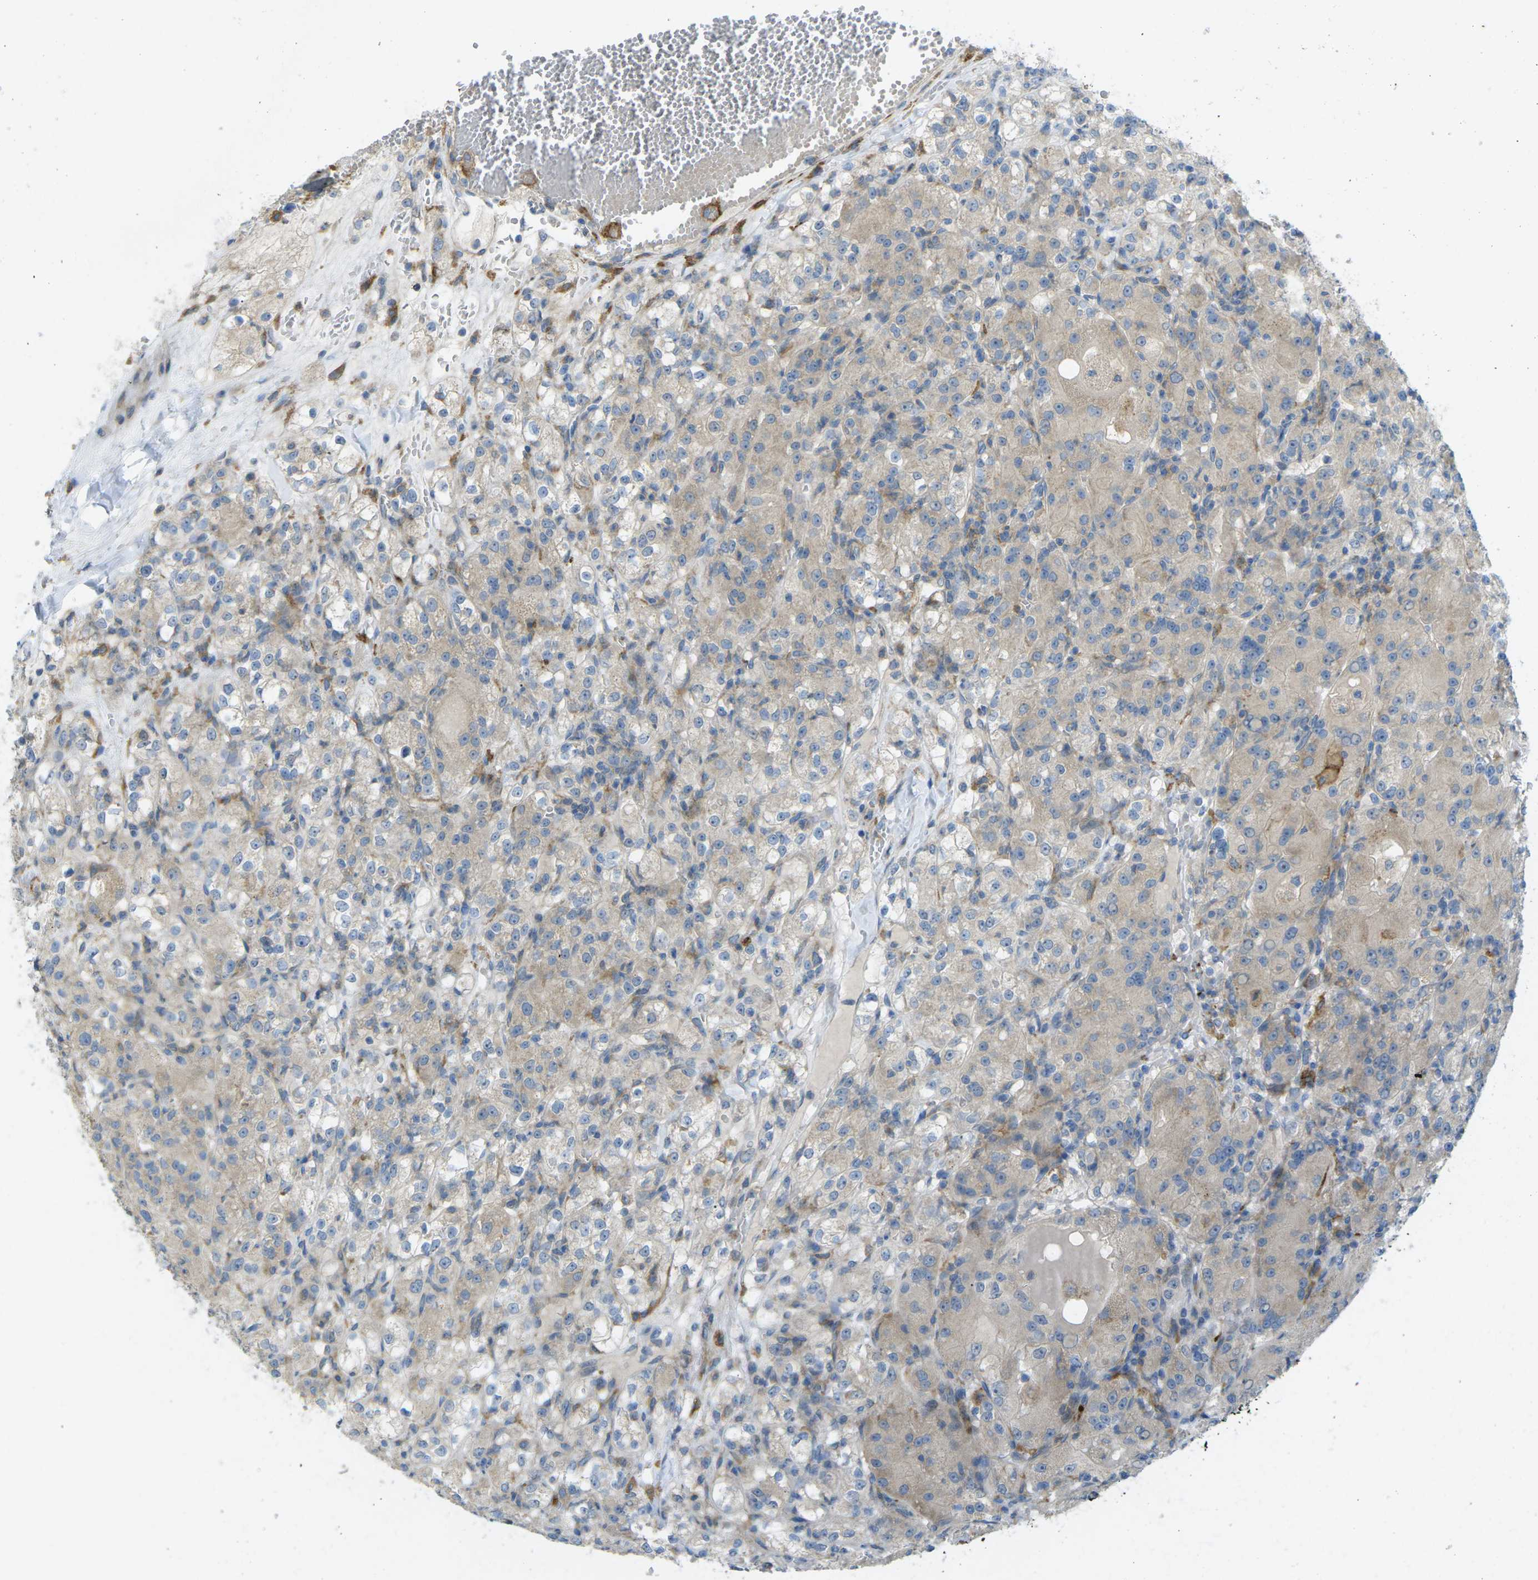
{"staining": {"intensity": "weak", "quantity": "25%-75%", "location": "cytoplasmic/membranous"}, "tissue": "renal cancer", "cell_type": "Tumor cells", "image_type": "cancer", "snomed": [{"axis": "morphology", "description": "Normal tissue, NOS"}, {"axis": "morphology", "description": "Adenocarcinoma, NOS"}, {"axis": "topography", "description": "Kidney"}], "caption": "Approximately 25%-75% of tumor cells in human renal cancer display weak cytoplasmic/membranous protein expression as visualized by brown immunohistochemical staining.", "gene": "MYLK4", "patient": {"sex": "male", "age": 61}}